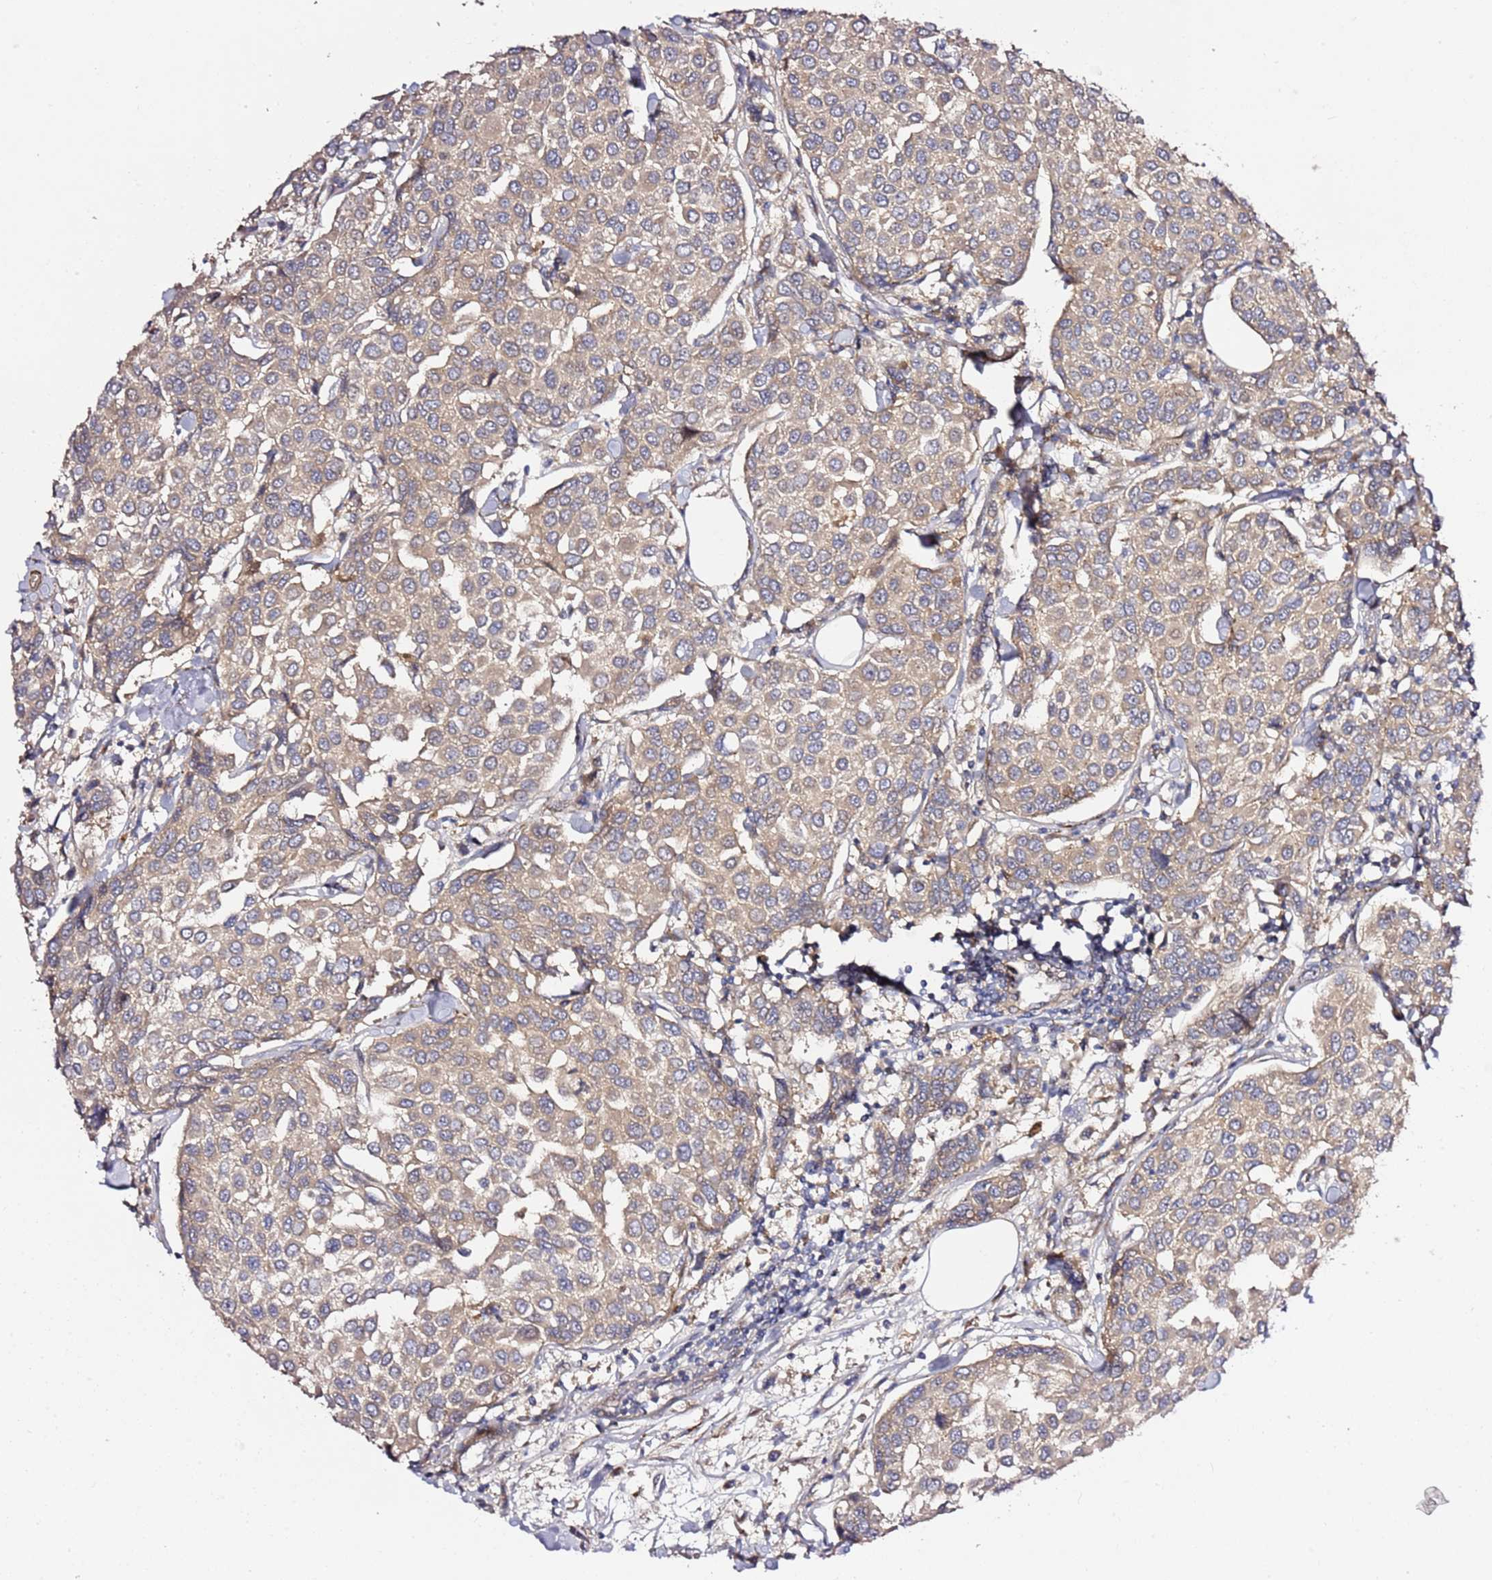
{"staining": {"intensity": "weak", "quantity": ">75%", "location": "cytoplasmic/membranous"}, "tissue": "breast cancer", "cell_type": "Tumor cells", "image_type": "cancer", "snomed": [{"axis": "morphology", "description": "Duct carcinoma"}, {"axis": "topography", "description": "Breast"}], "caption": "Tumor cells show low levels of weak cytoplasmic/membranous staining in approximately >75% of cells in infiltrating ductal carcinoma (breast).", "gene": "PVRIG", "patient": {"sex": "female", "age": 55}}